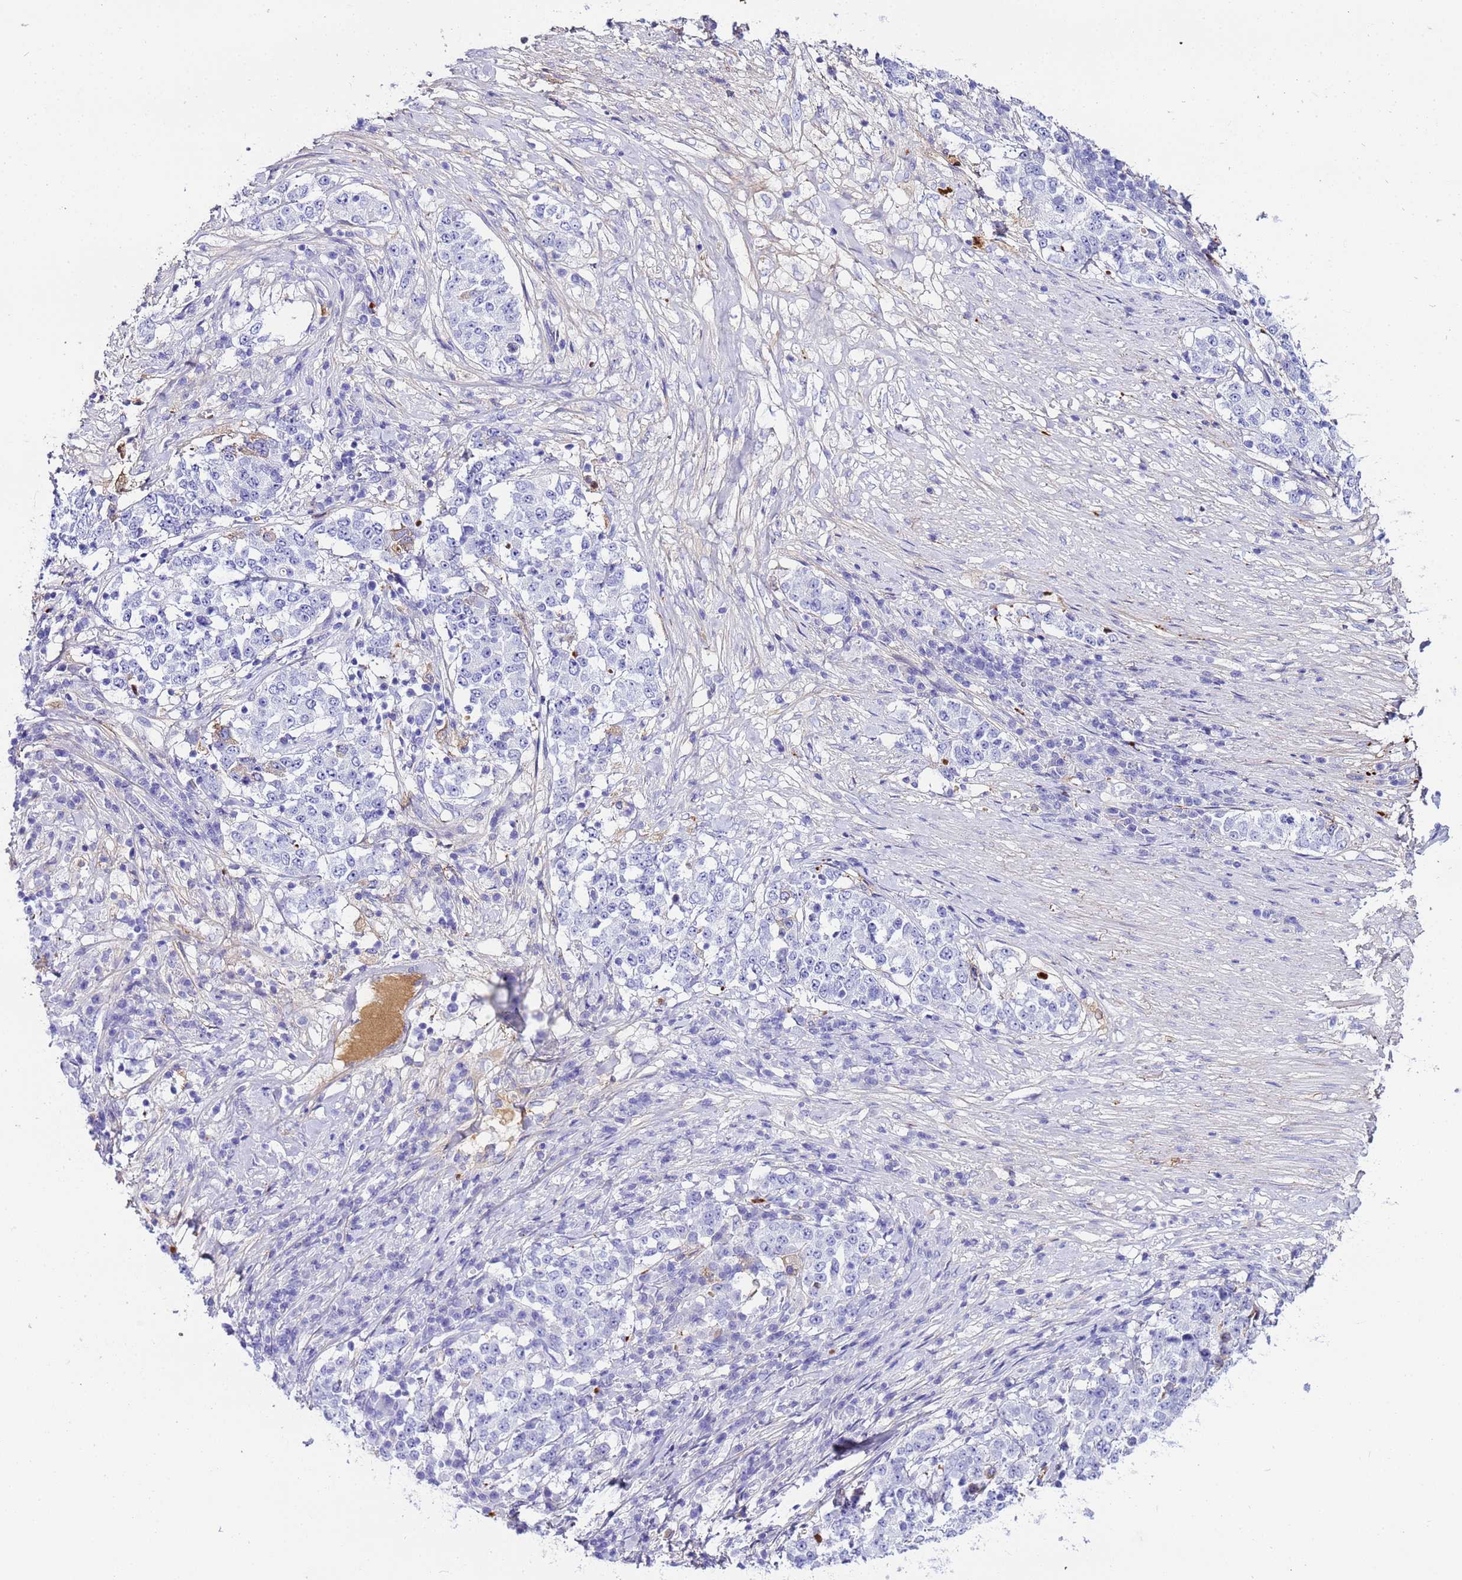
{"staining": {"intensity": "negative", "quantity": "none", "location": "none"}, "tissue": "stomach cancer", "cell_type": "Tumor cells", "image_type": "cancer", "snomed": [{"axis": "morphology", "description": "Adenocarcinoma, NOS"}, {"axis": "topography", "description": "Stomach"}], "caption": "DAB immunohistochemical staining of human adenocarcinoma (stomach) demonstrates no significant positivity in tumor cells.", "gene": "CFHR2", "patient": {"sex": "male", "age": 59}}